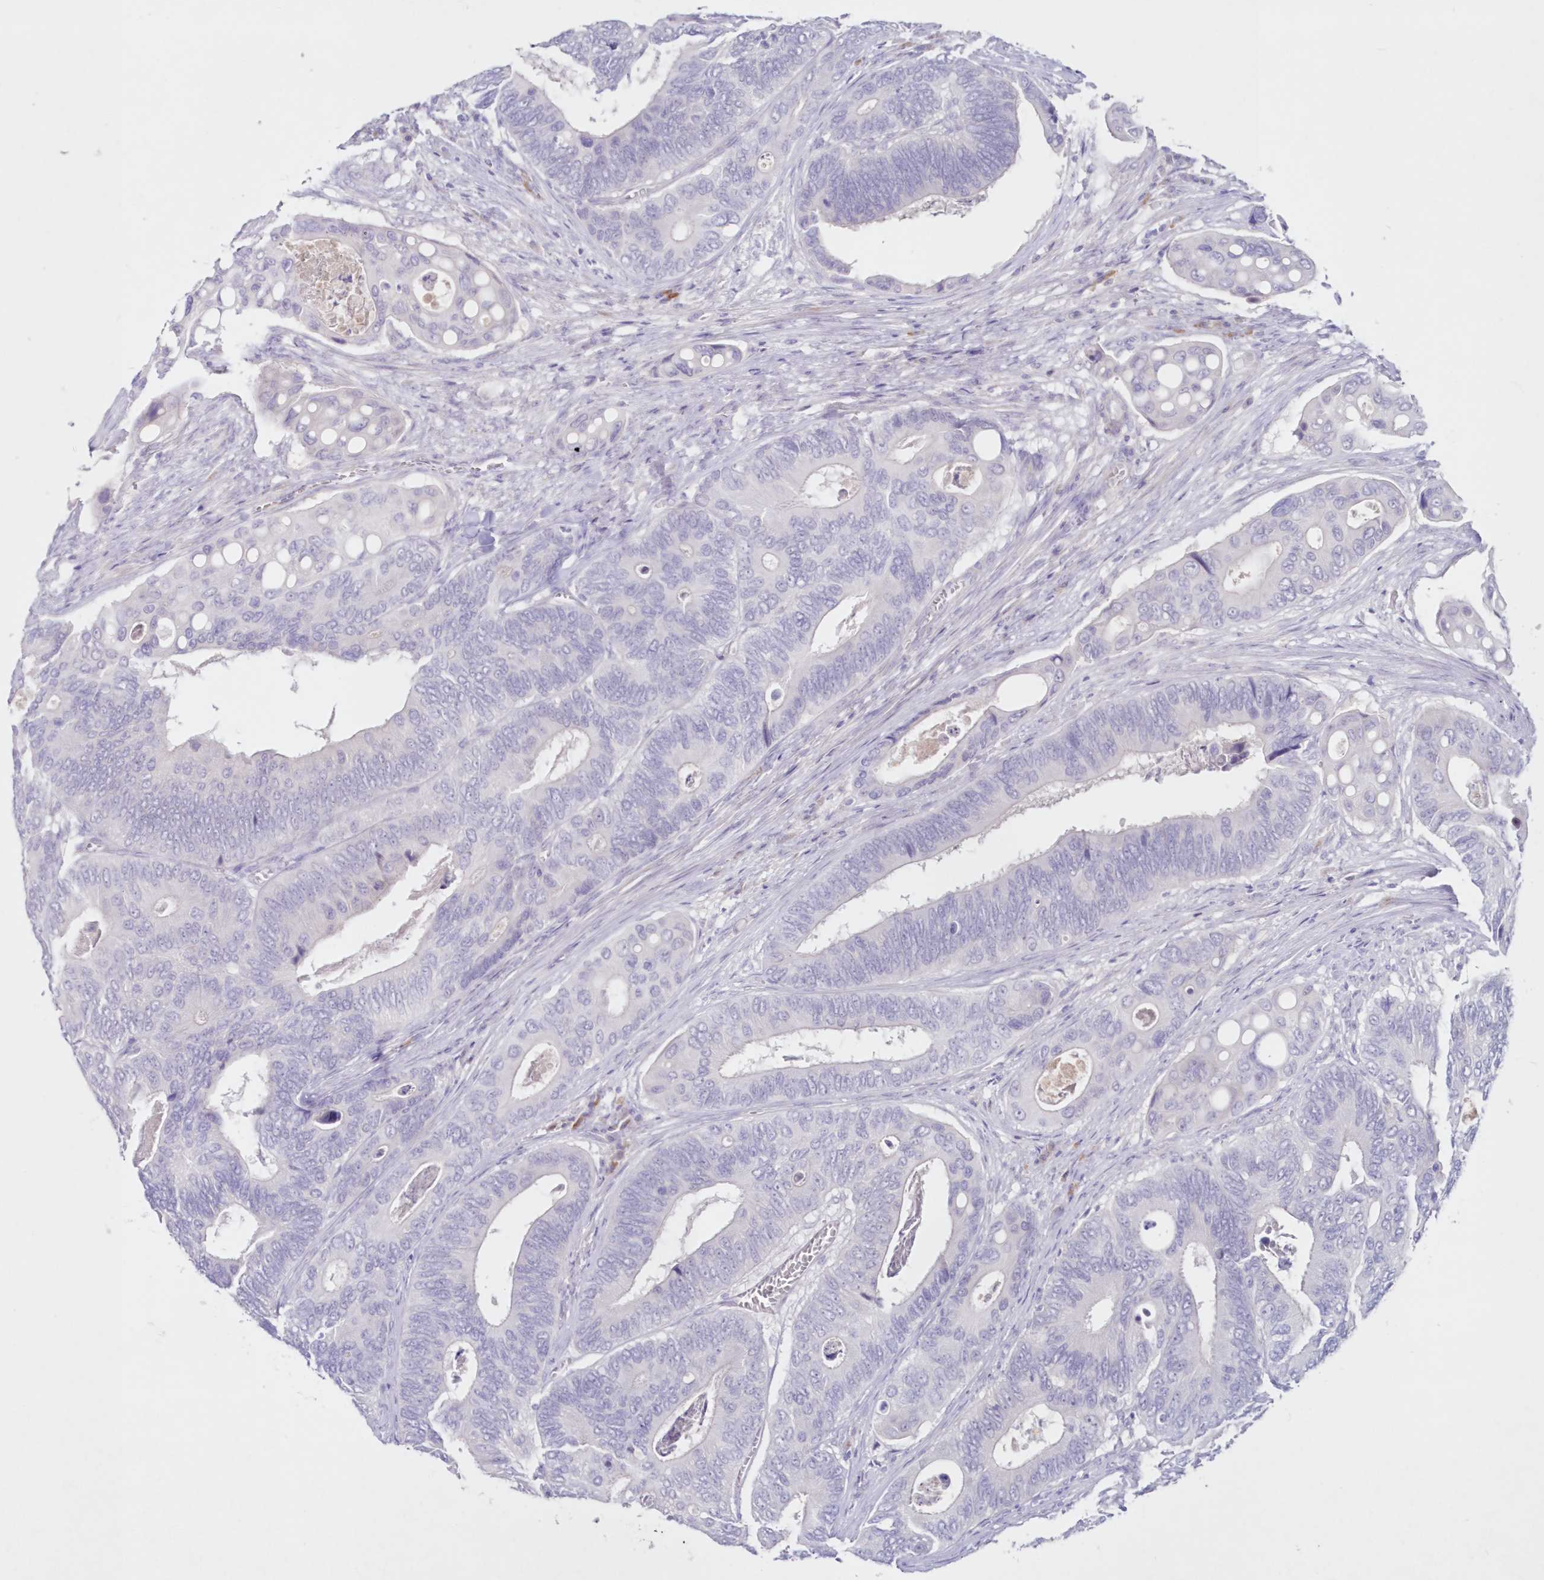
{"staining": {"intensity": "negative", "quantity": "none", "location": "none"}, "tissue": "colorectal cancer", "cell_type": "Tumor cells", "image_type": "cancer", "snomed": [{"axis": "morphology", "description": "Inflammation, NOS"}, {"axis": "morphology", "description": "Adenocarcinoma, NOS"}, {"axis": "topography", "description": "Colon"}], "caption": "High magnification brightfield microscopy of adenocarcinoma (colorectal) stained with DAB (3,3'-diaminobenzidine) (brown) and counterstained with hematoxylin (blue): tumor cells show no significant expression.", "gene": "GCKR", "patient": {"sex": "male", "age": 72}}